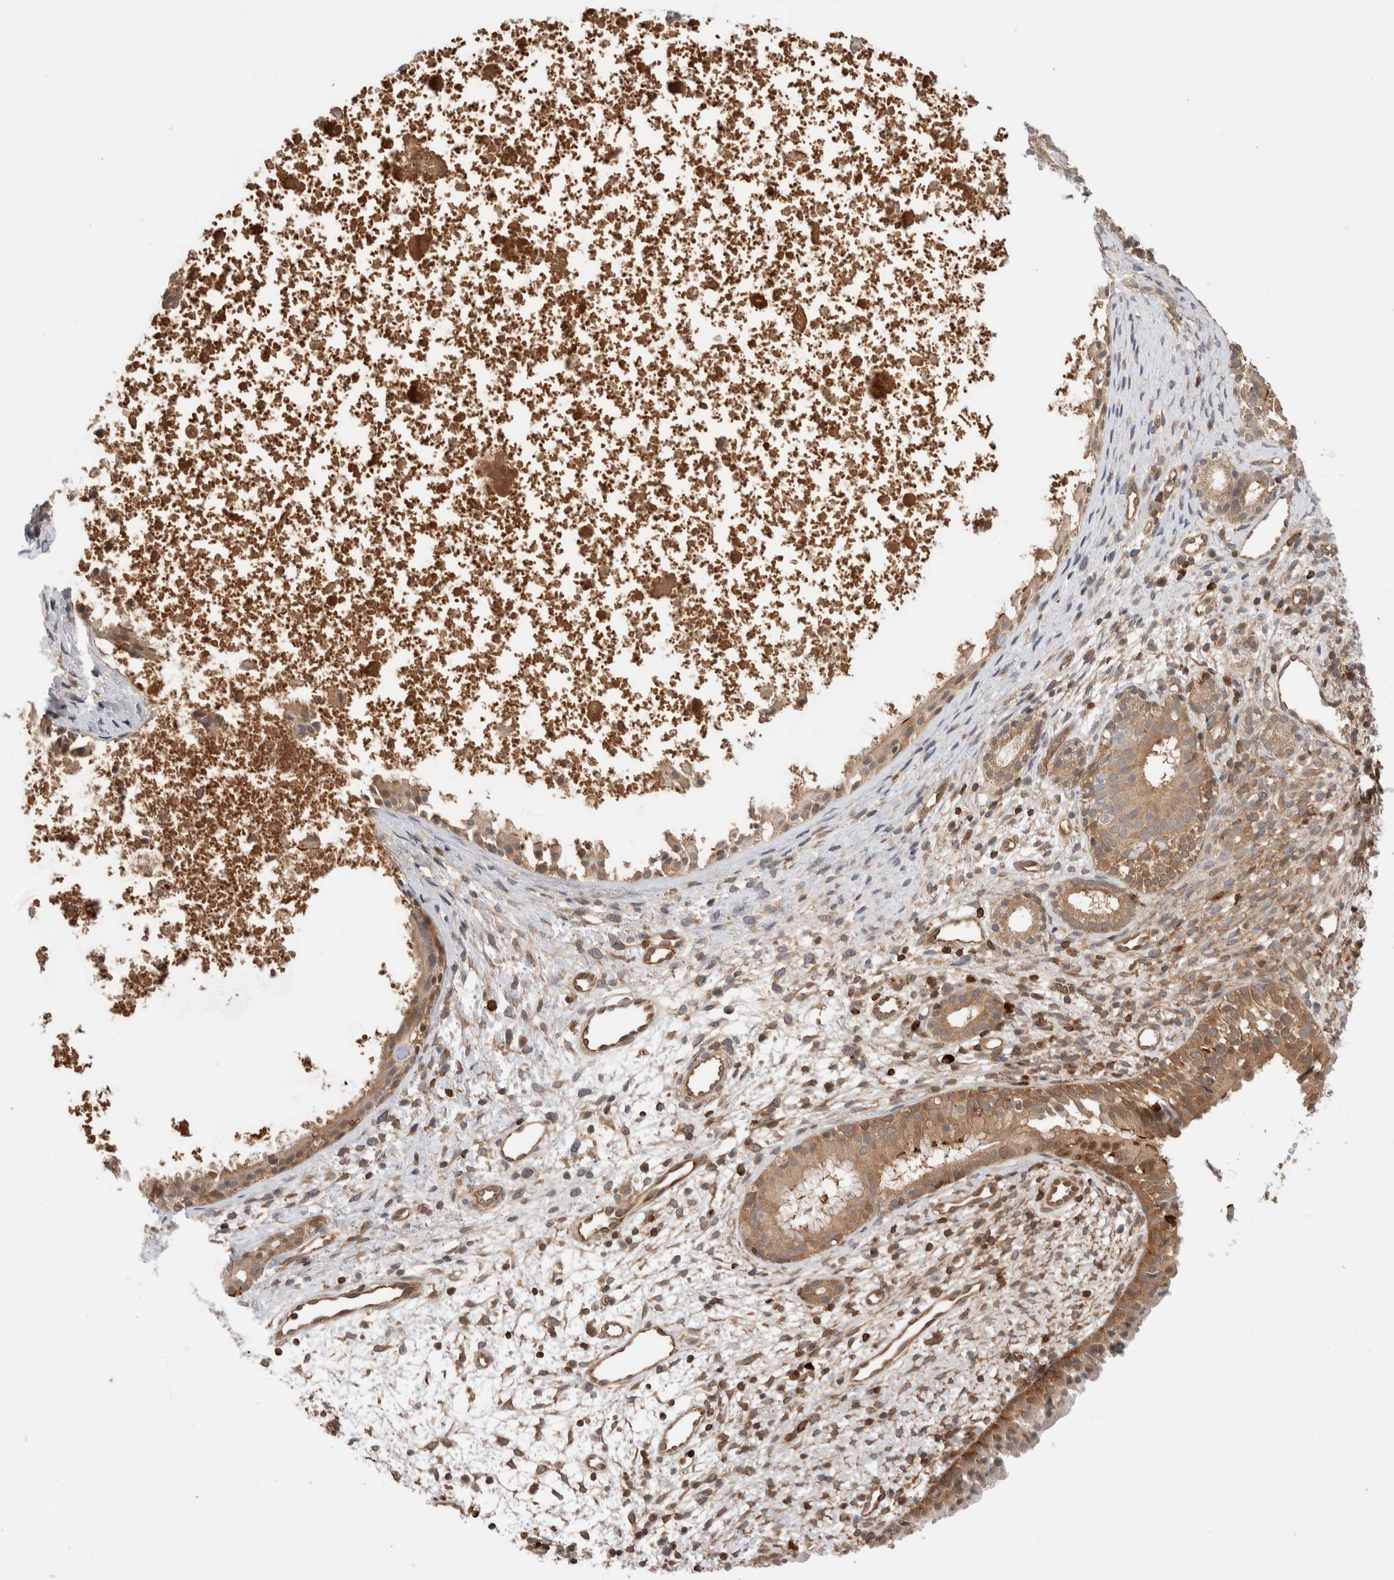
{"staining": {"intensity": "moderate", "quantity": ">75%", "location": "cytoplasmic/membranous"}, "tissue": "nasopharynx", "cell_type": "Respiratory epithelial cells", "image_type": "normal", "snomed": [{"axis": "morphology", "description": "Normal tissue, NOS"}, {"axis": "topography", "description": "Nasopharynx"}], "caption": "DAB immunohistochemical staining of benign nasopharynx demonstrates moderate cytoplasmic/membranous protein expression in approximately >75% of respiratory epithelial cells.", "gene": "NFKB1", "patient": {"sex": "male", "age": 22}}